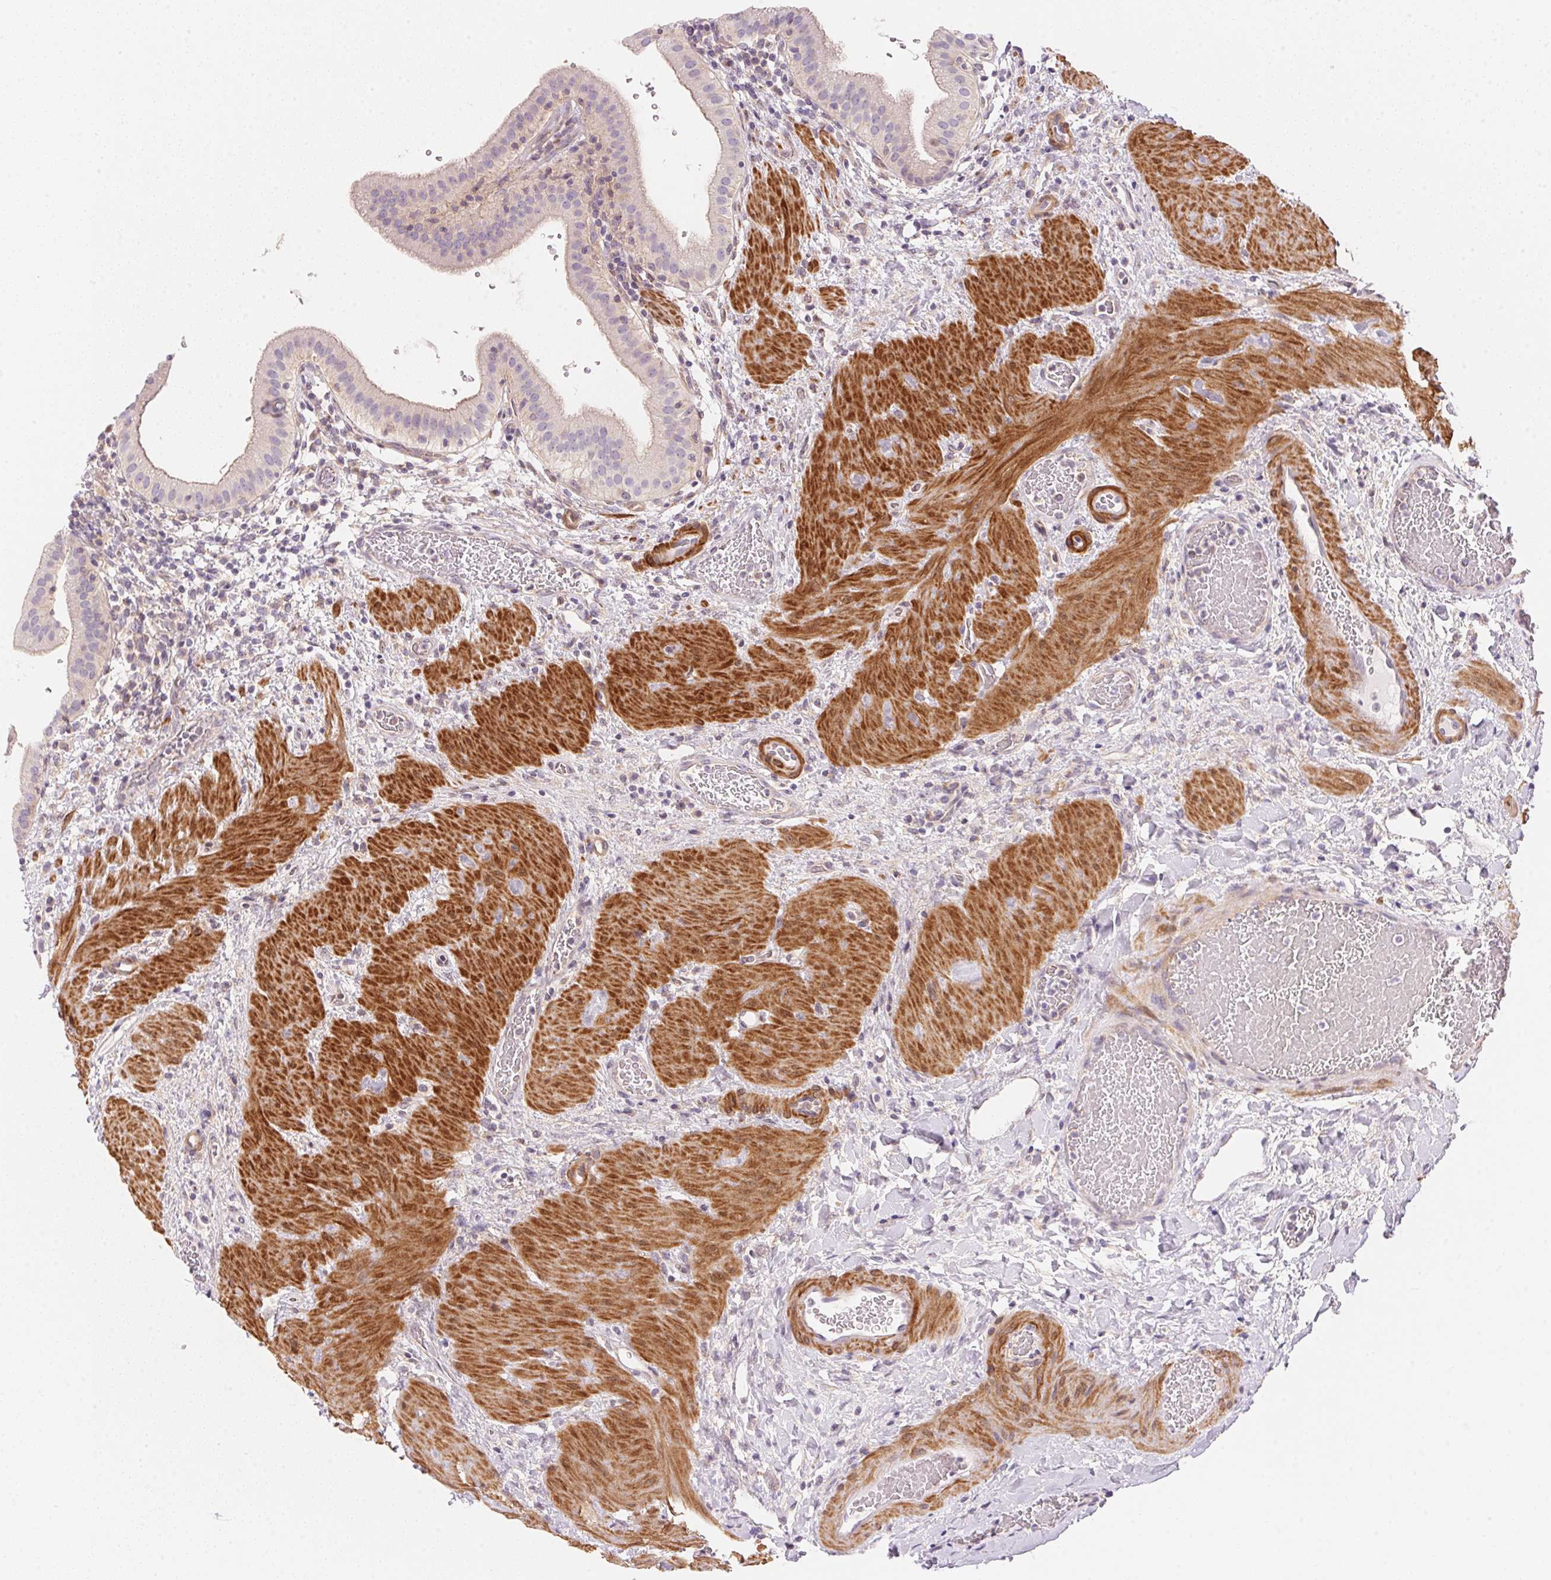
{"staining": {"intensity": "negative", "quantity": "none", "location": "none"}, "tissue": "gallbladder", "cell_type": "Glandular cells", "image_type": "normal", "snomed": [{"axis": "morphology", "description": "Normal tissue, NOS"}, {"axis": "topography", "description": "Gallbladder"}], "caption": "Gallbladder stained for a protein using immunohistochemistry demonstrates no expression glandular cells.", "gene": "SMTN", "patient": {"sex": "male", "age": 26}}